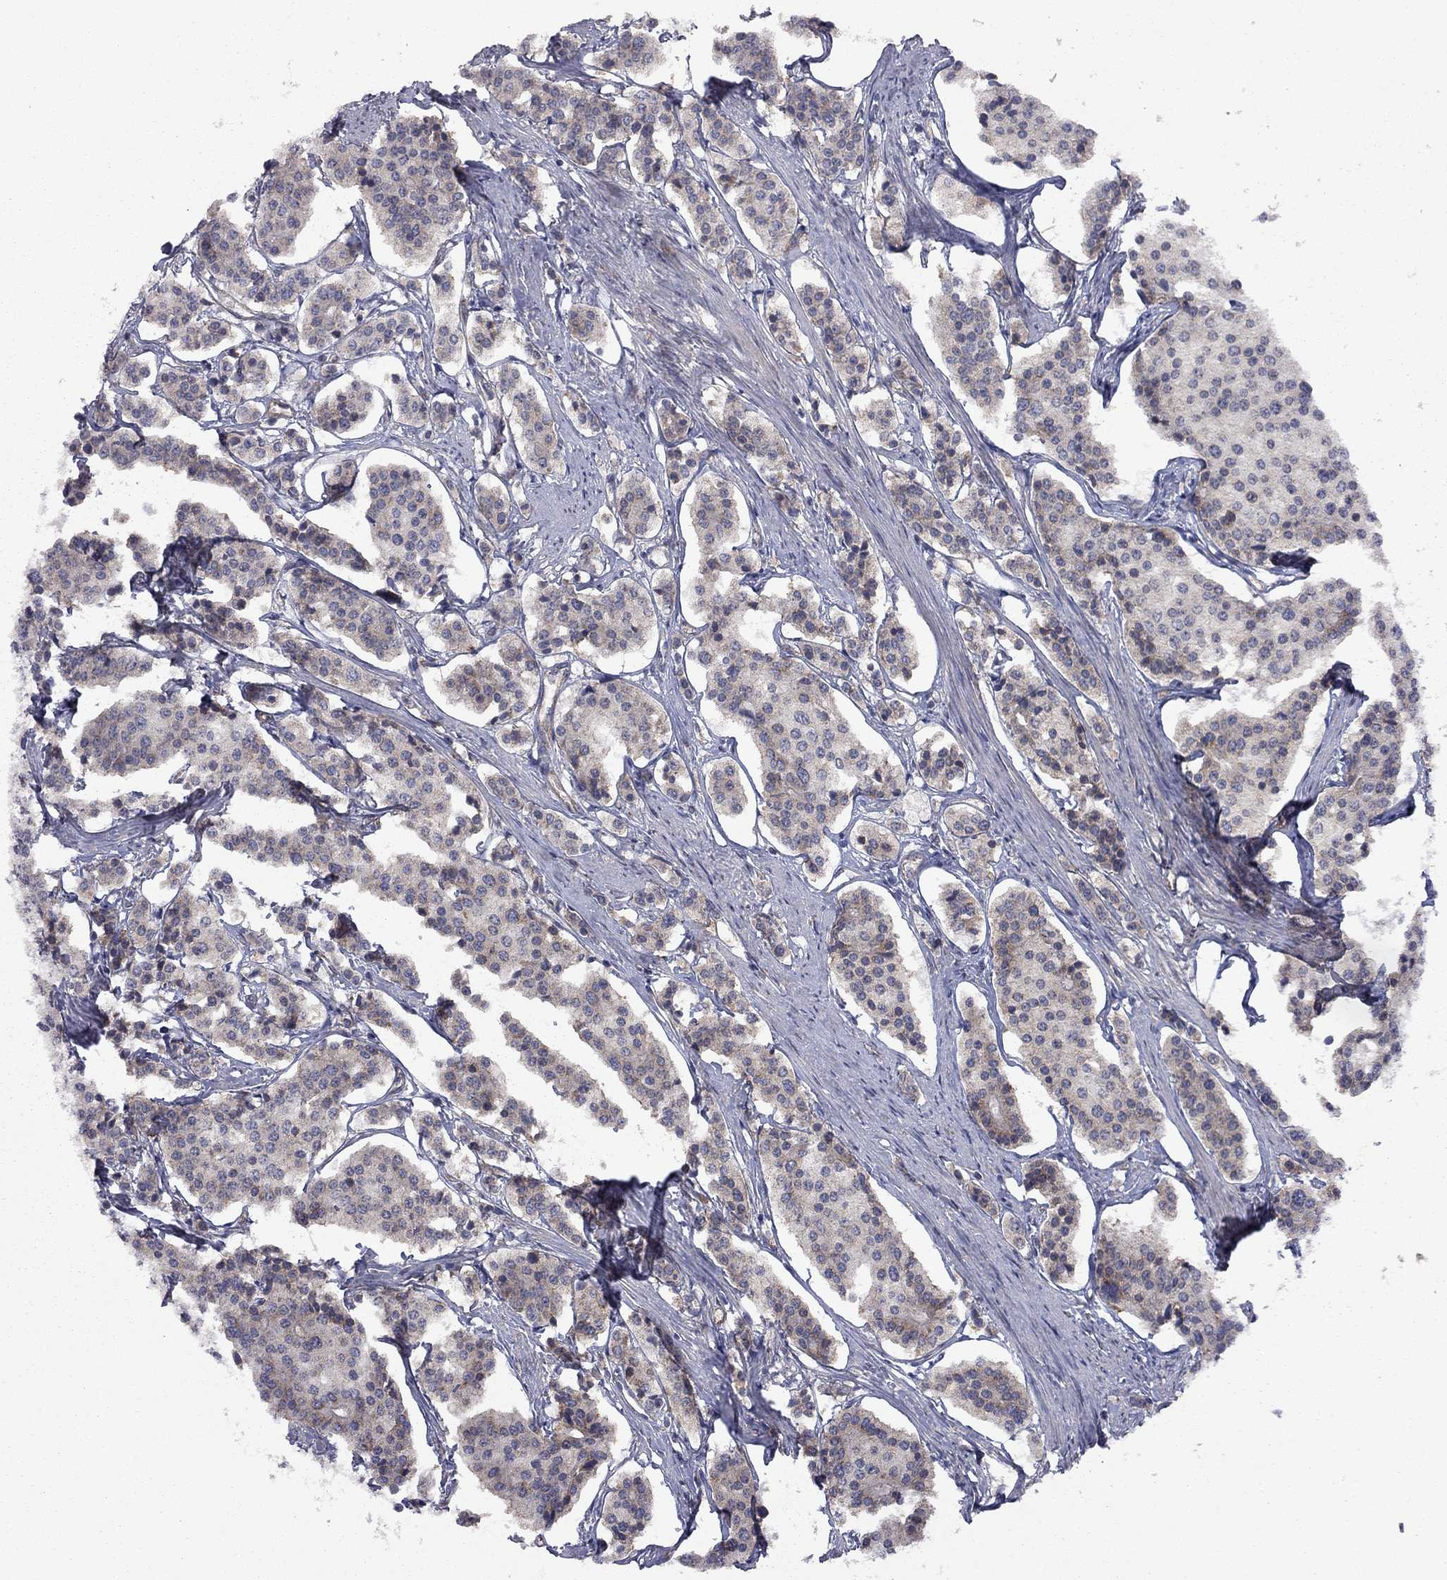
{"staining": {"intensity": "weak", "quantity": "<25%", "location": "cytoplasmic/membranous"}, "tissue": "carcinoid", "cell_type": "Tumor cells", "image_type": "cancer", "snomed": [{"axis": "morphology", "description": "Carcinoid, malignant, NOS"}, {"axis": "topography", "description": "Small intestine"}], "caption": "Immunohistochemistry (IHC) of human carcinoid demonstrates no staining in tumor cells. (Stains: DAB IHC with hematoxylin counter stain, Microscopy: brightfield microscopy at high magnification).", "gene": "EXOC3L2", "patient": {"sex": "female", "age": 65}}